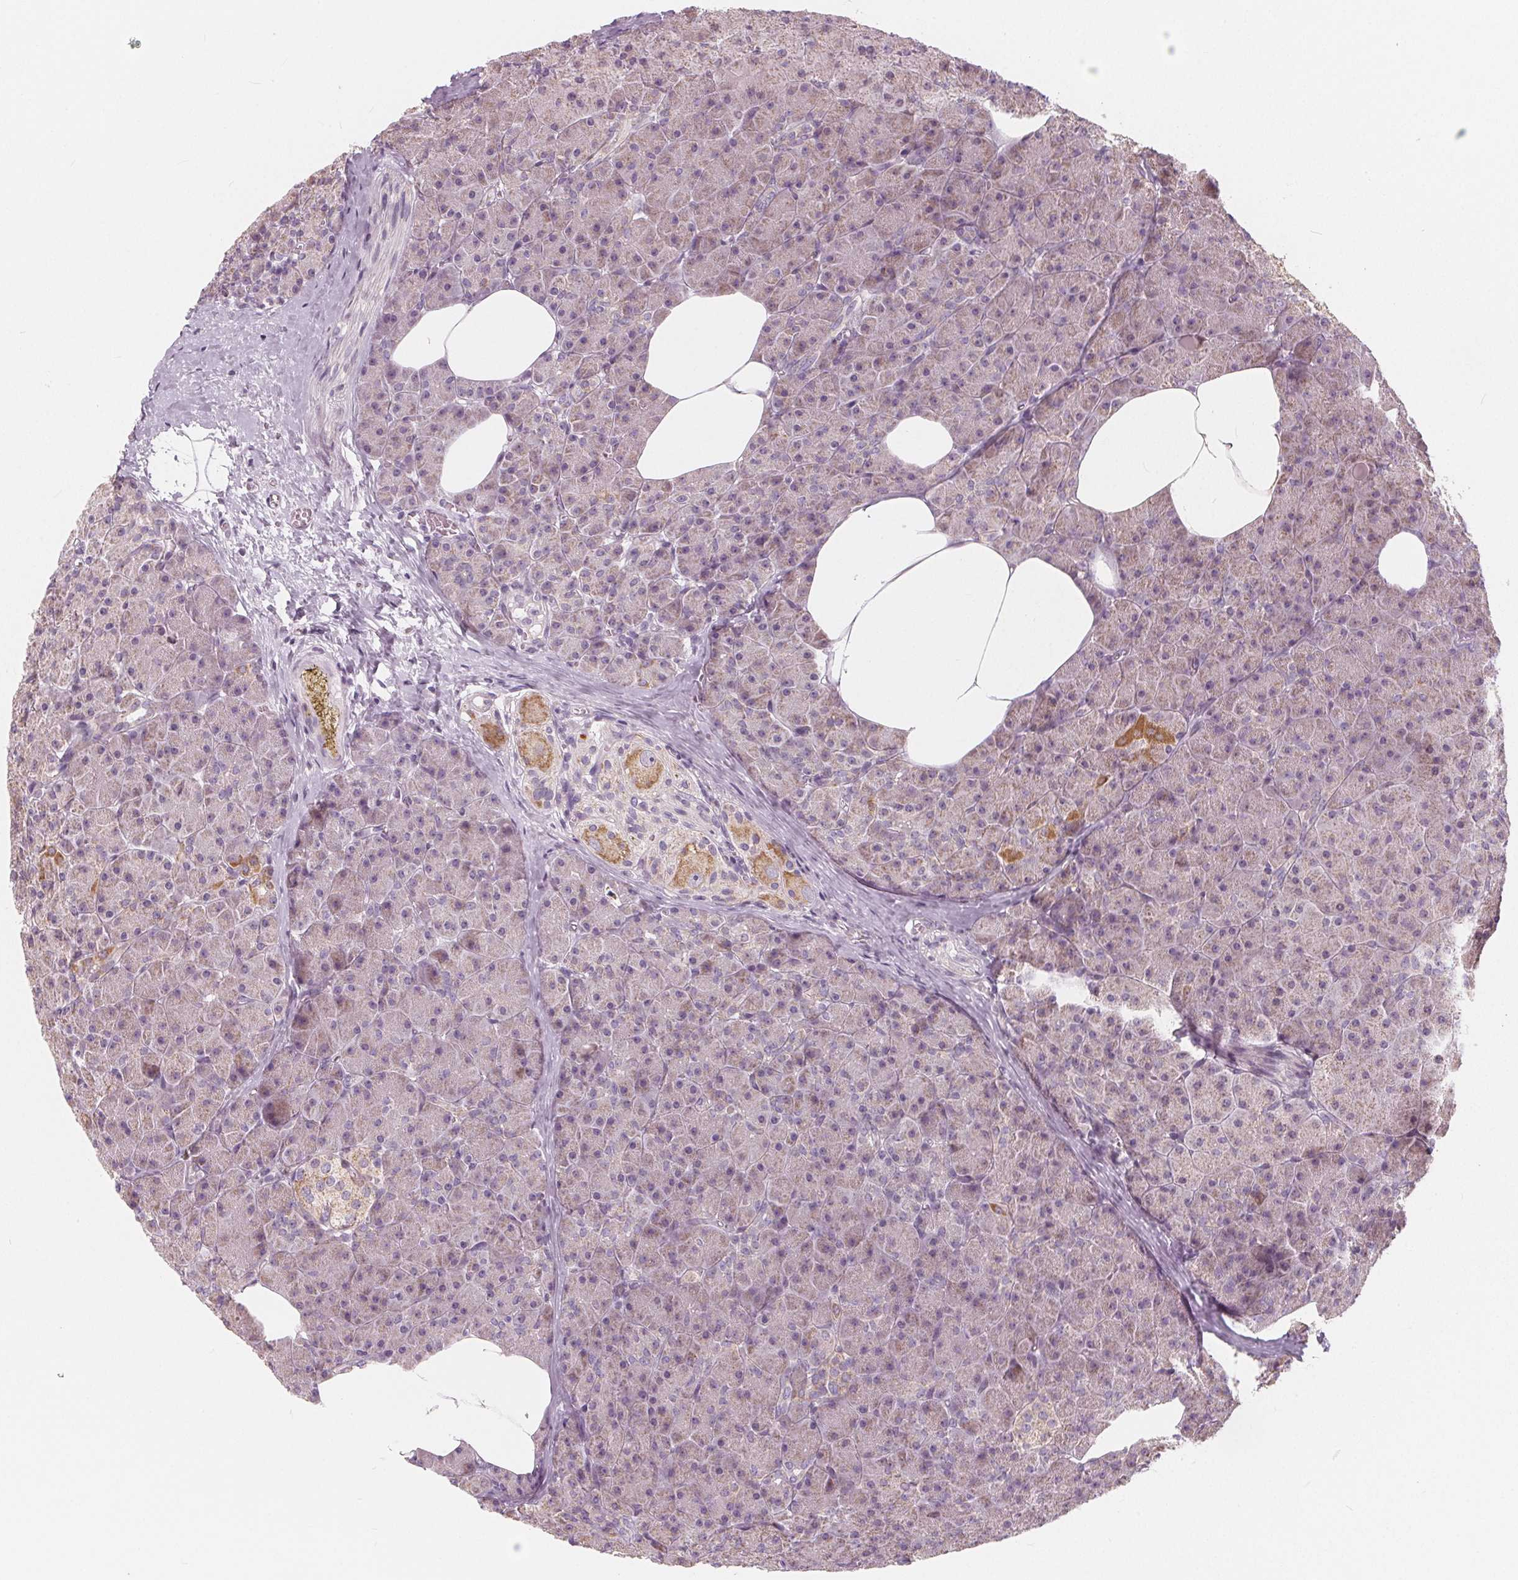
{"staining": {"intensity": "moderate", "quantity": "25%-75%", "location": "cytoplasmic/membranous"}, "tissue": "pancreas", "cell_type": "Exocrine glandular cells", "image_type": "normal", "snomed": [{"axis": "morphology", "description": "Normal tissue, NOS"}, {"axis": "topography", "description": "Pancreas"}], "caption": "Exocrine glandular cells reveal medium levels of moderate cytoplasmic/membranous positivity in approximately 25%-75% of cells in normal human pancreas. (DAB (3,3'-diaminobenzidine) = brown stain, brightfield microscopy at high magnification).", "gene": "NUP210L", "patient": {"sex": "female", "age": 45}}